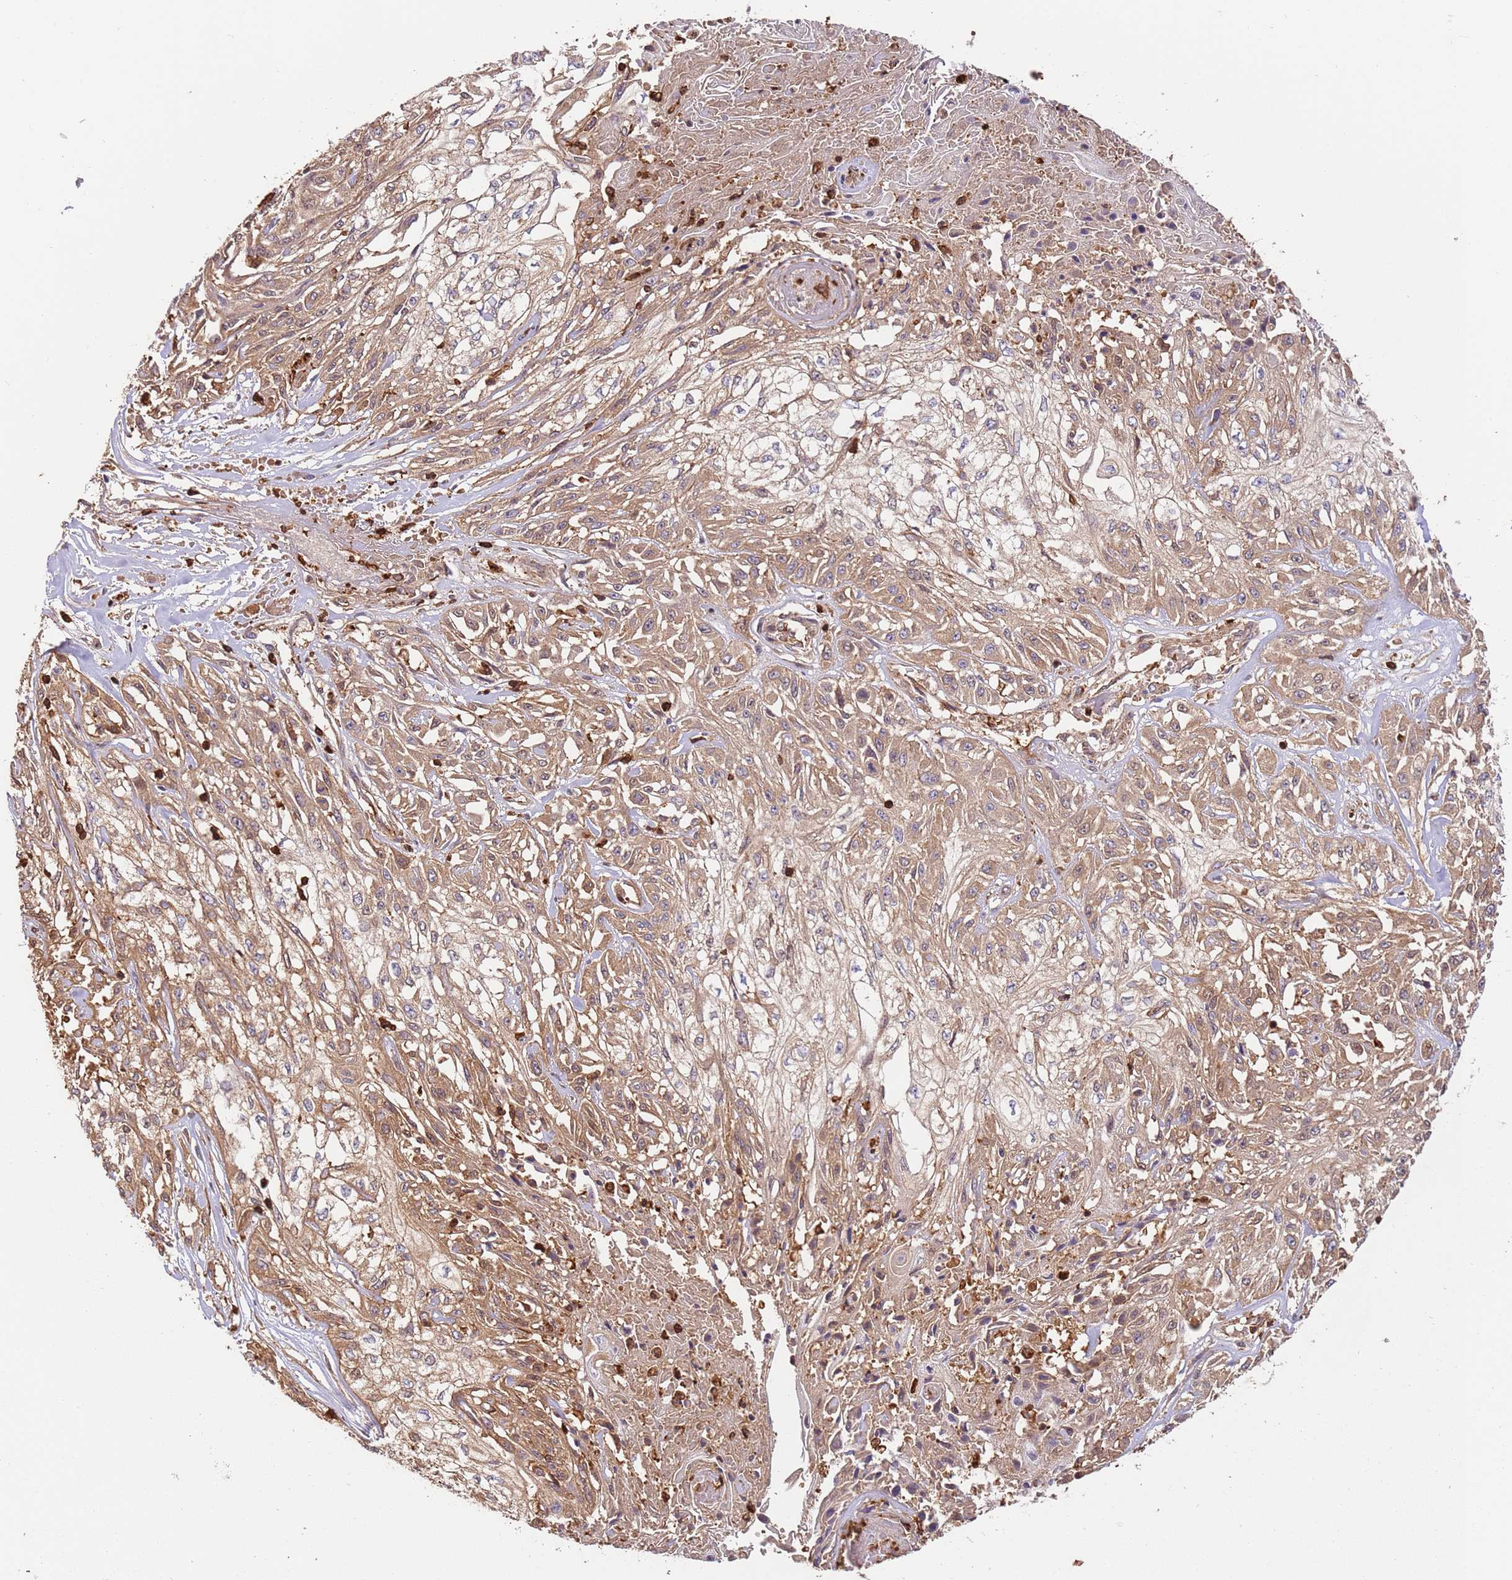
{"staining": {"intensity": "moderate", "quantity": ">75%", "location": "cytoplasmic/membranous"}, "tissue": "skin cancer", "cell_type": "Tumor cells", "image_type": "cancer", "snomed": [{"axis": "morphology", "description": "Squamous cell carcinoma, NOS"}, {"axis": "morphology", "description": "Squamous cell carcinoma, metastatic, NOS"}, {"axis": "topography", "description": "Skin"}, {"axis": "topography", "description": "Lymph node"}], "caption": "Skin cancer (squamous cell carcinoma) stained with DAB IHC exhibits medium levels of moderate cytoplasmic/membranous expression in about >75% of tumor cells.", "gene": "OR6P1", "patient": {"sex": "male", "age": 75}}